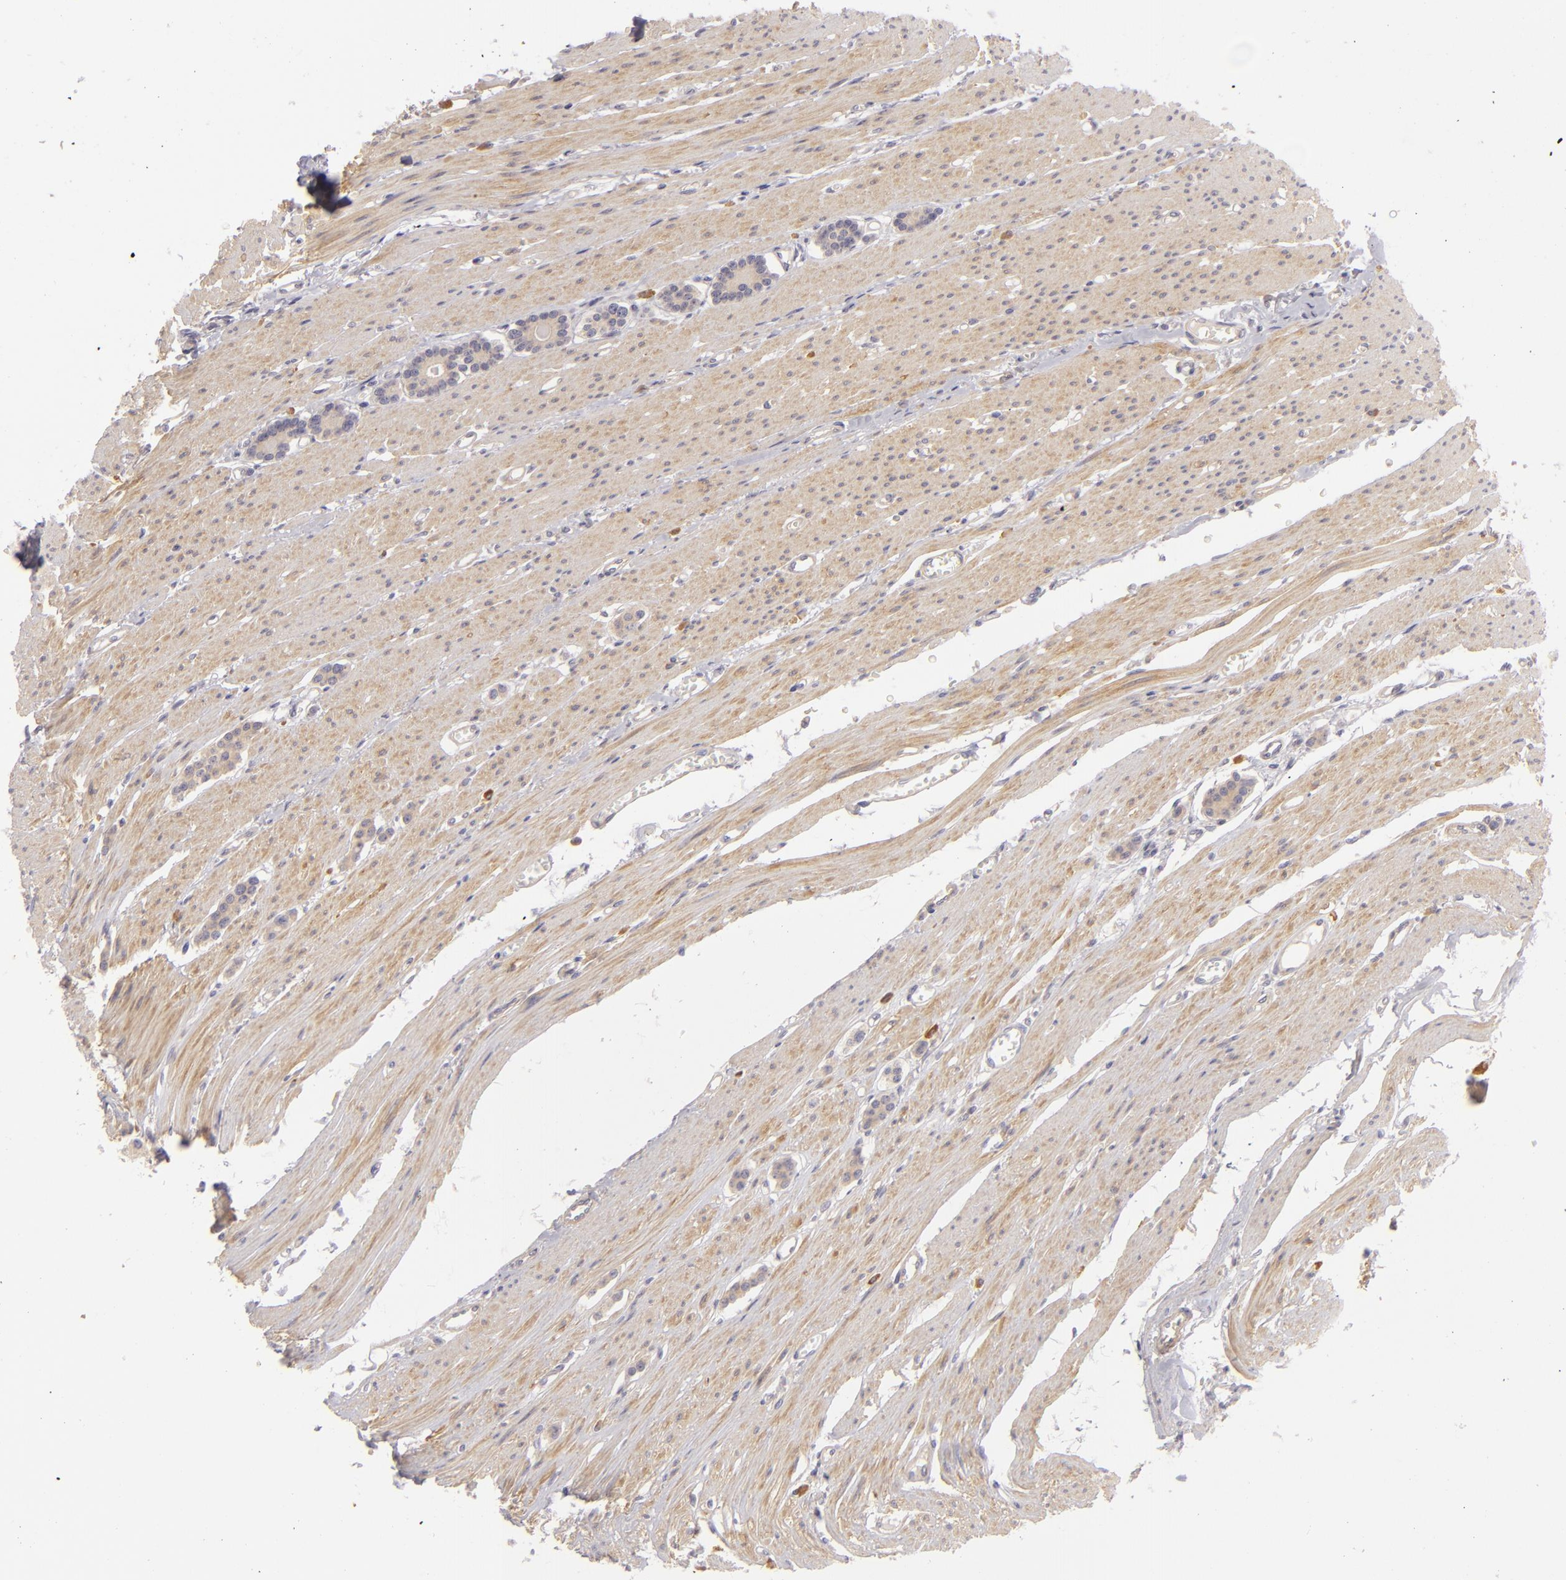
{"staining": {"intensity": "weak", "quantity": "25%-75%", "location": "cytoplasmic/membranous"}, "tissue": "carcinoid", "cell_type": "Tumor cells", "image_type": "cancer", "snomed": [{"axis": "morphology", "description": "Carcinoid, malignant, NOS"}, {"axis": "topography", "description": "Small intestine"}], "caption": "Immunohistochemistry photomicrograph of human malignant carcinoid stained for a protein (brown), which shows low levels of weak cytoplasmic/membranous expression in about 25%-75% of tumor cells.", "gene": "CD83", "patient": {"sex": "male", "age": 60}}